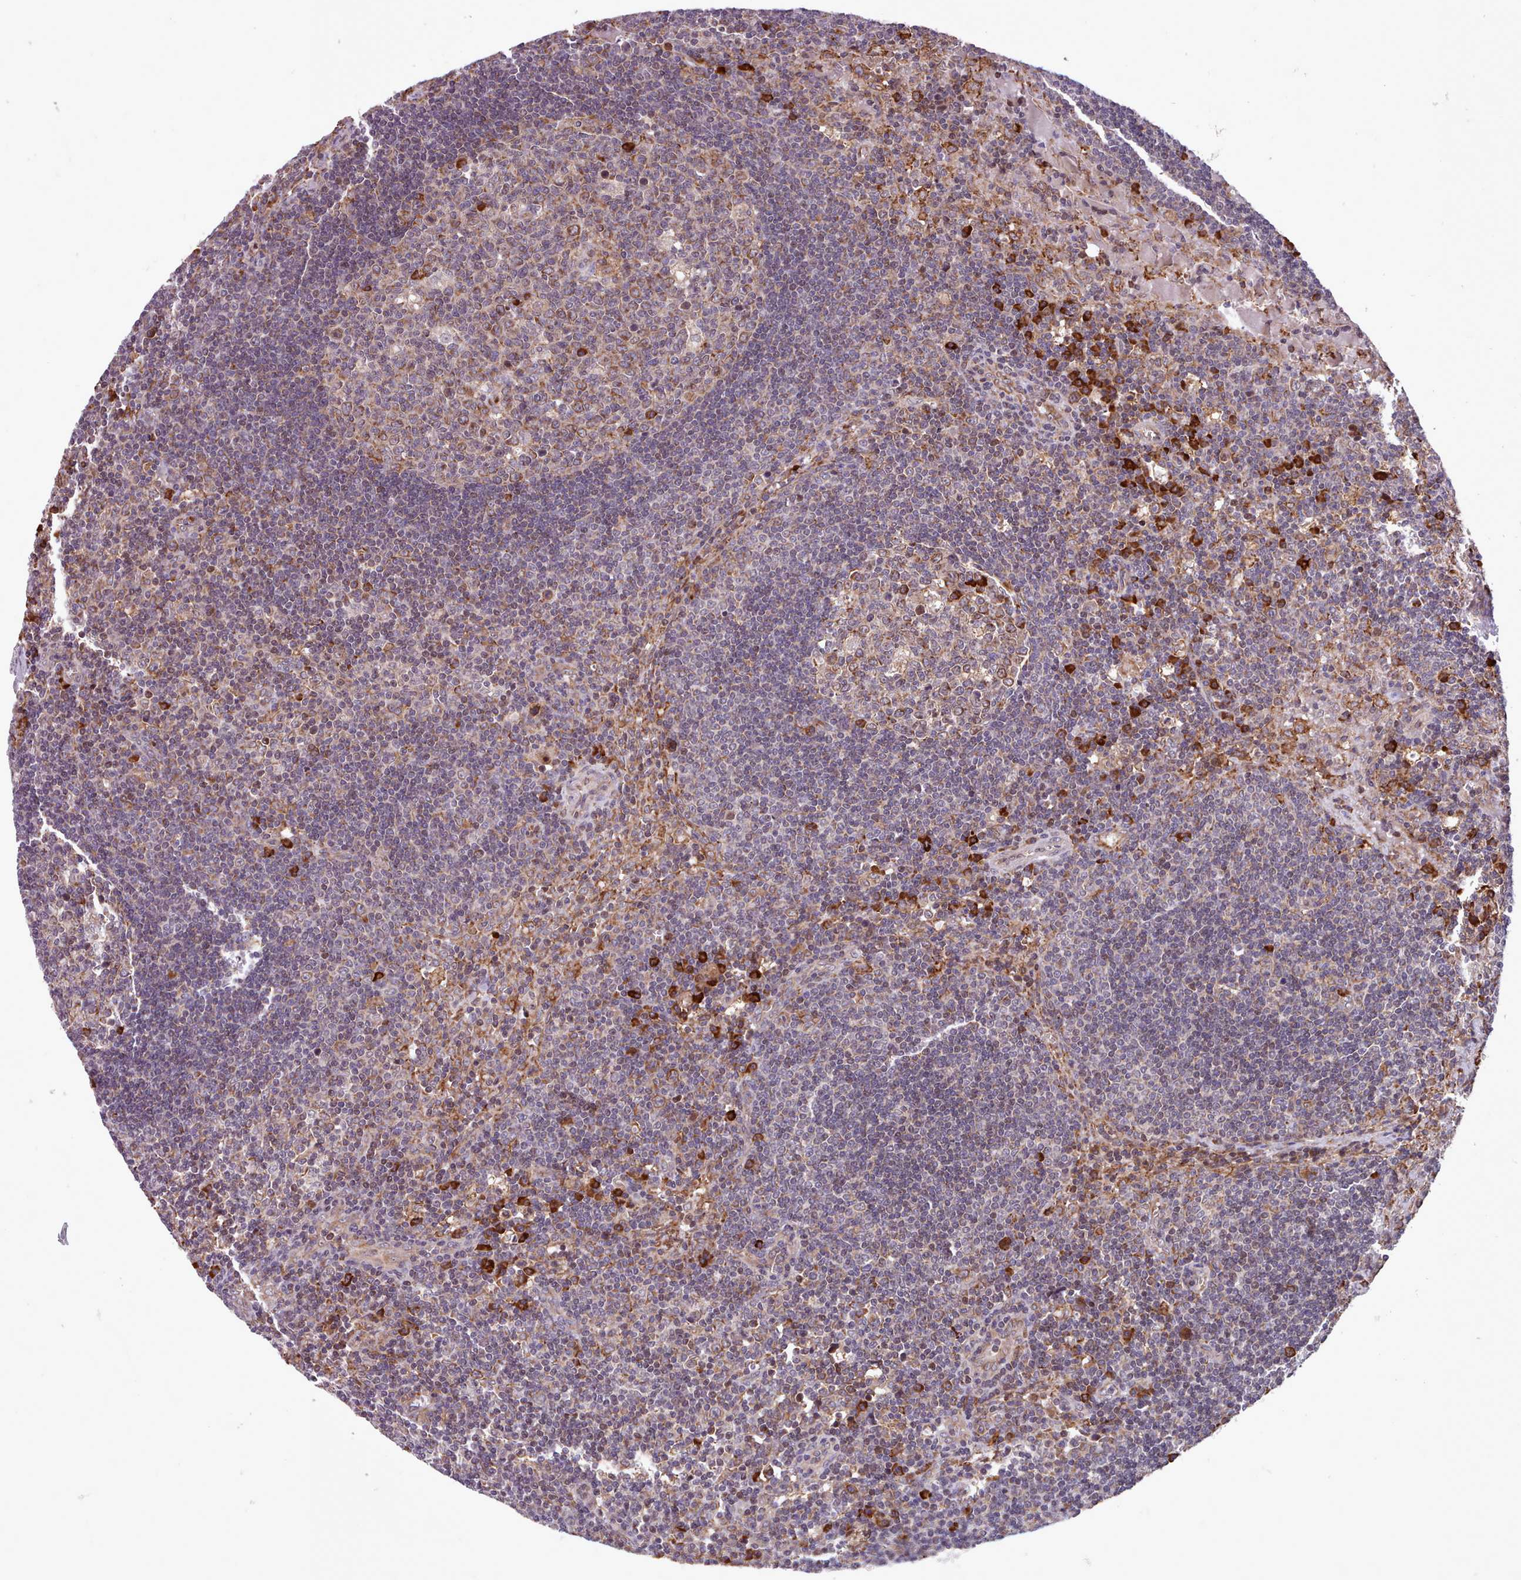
{"staining": {"intensity": "moderate", "quantity": "25%-75%", "location": "cytoplasmic/membranous"}, "tissue": "lymph node", "cell_type": "Germinal center cells", "image_type": "normal", "snomed": [{"axis": "morphology", "description": "Normal tissue, NOS"}, {"axis": "topography", "description": "Lymph node"}], "caption": "The image shows a brown stain indicating the presence of a protein in the cytoplasmic/membranous of germinal center cells in lymph node. The protein of interest is shown in brown color, while the nuclei are stained blue.", "gene": "TTLL3", "patient": {"sex": "male", "age": 58}}